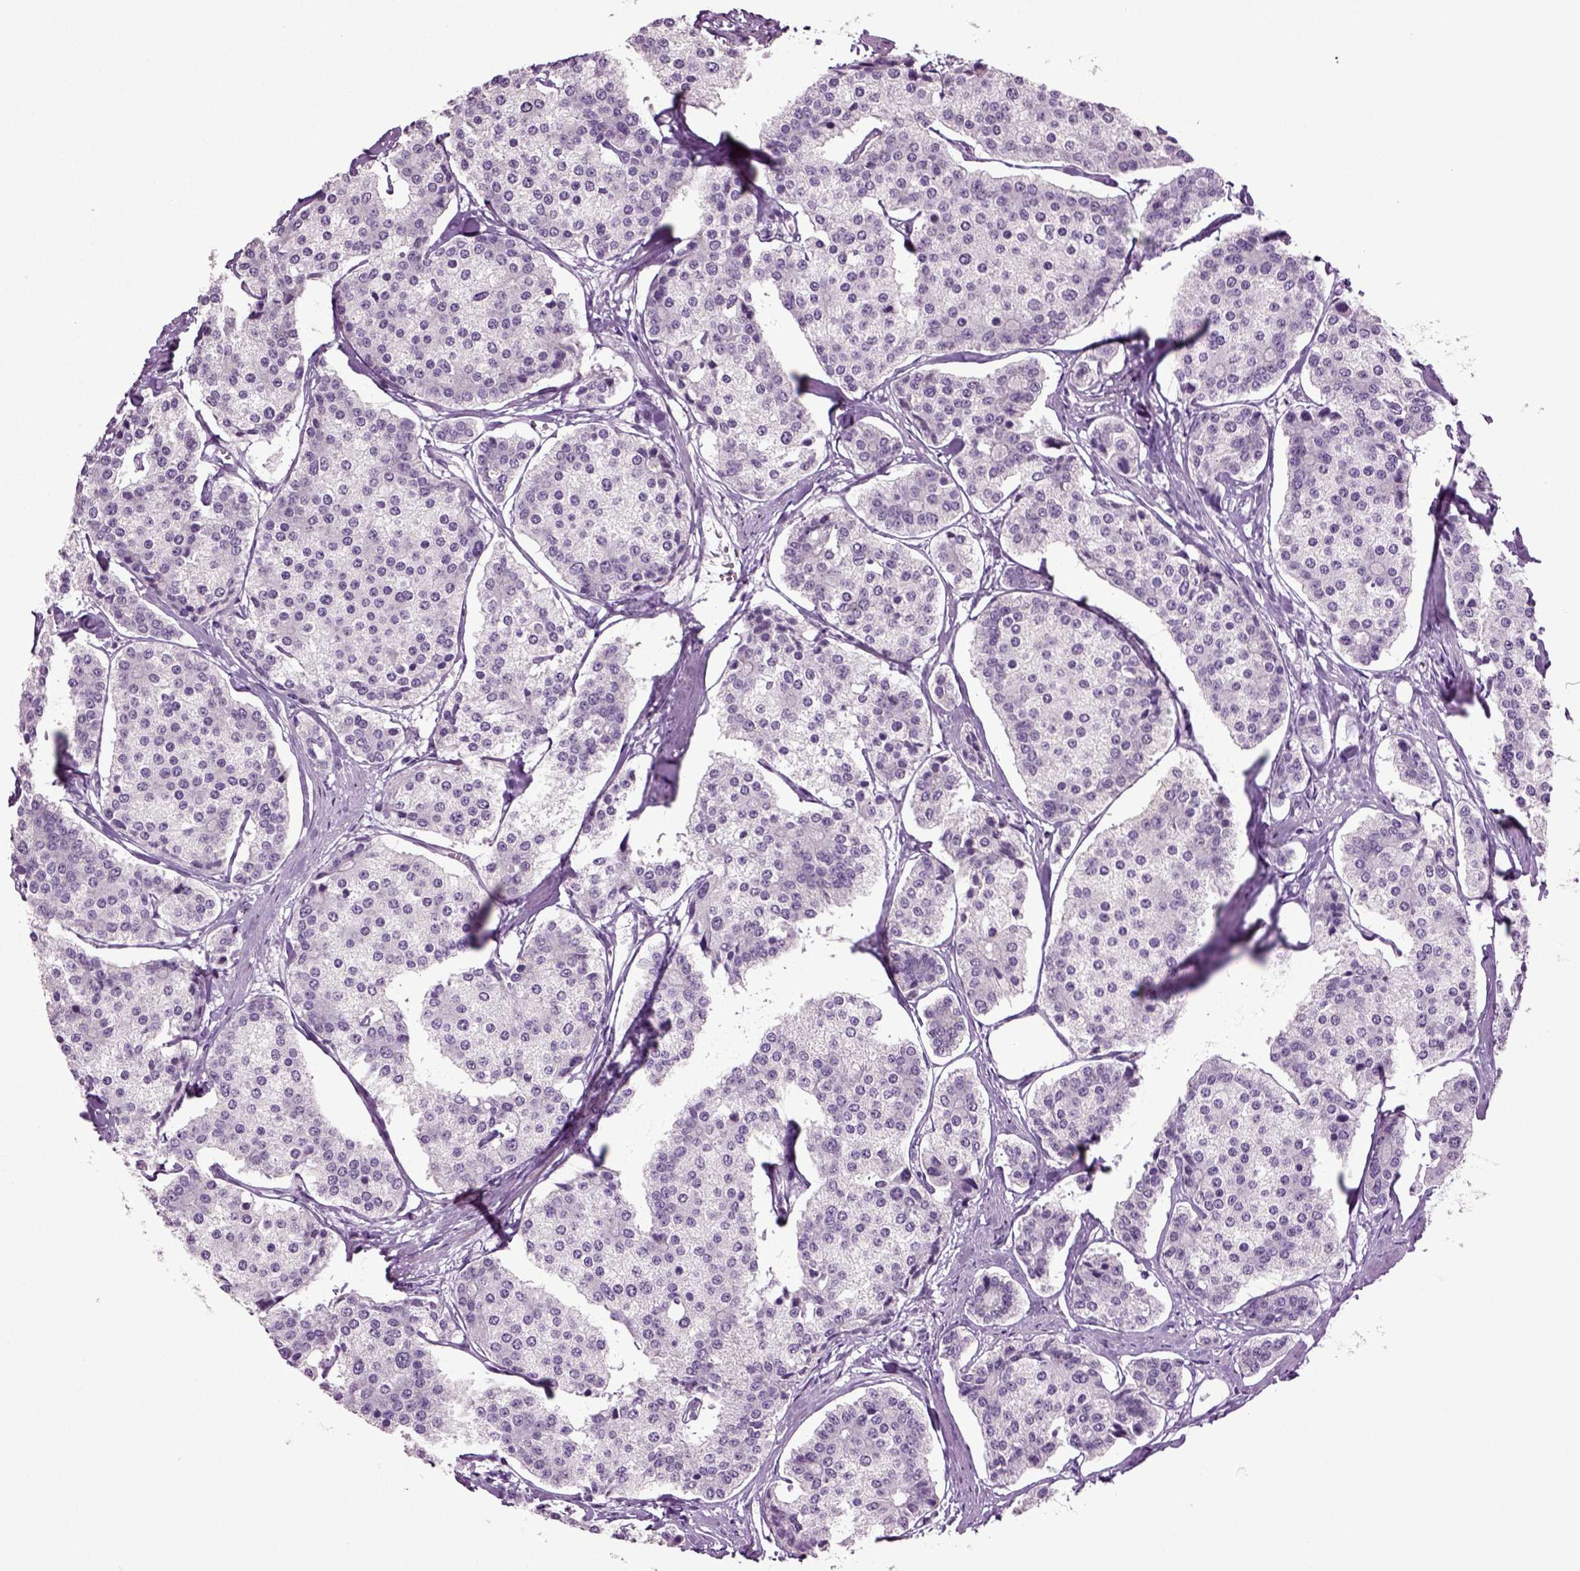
{"staining": {"intensity": "negative", "quantity": "none", "location": "none"}, "tissue": "carcinoid", "cell_type": "Tumor cells", "image_type": "cancer", "snomed": [{"axis": "morphology", "description": "Carcinoid, malignant, NOS"}, {"axis": "topography", "description": "Small intestine"}], "caption": "Immunohistochemical staining of human malignant carcinoid displays no significant positivity in tumor cells.", "gene": "SLC17A6", "patient": {"sex": "female", "age": 65}}